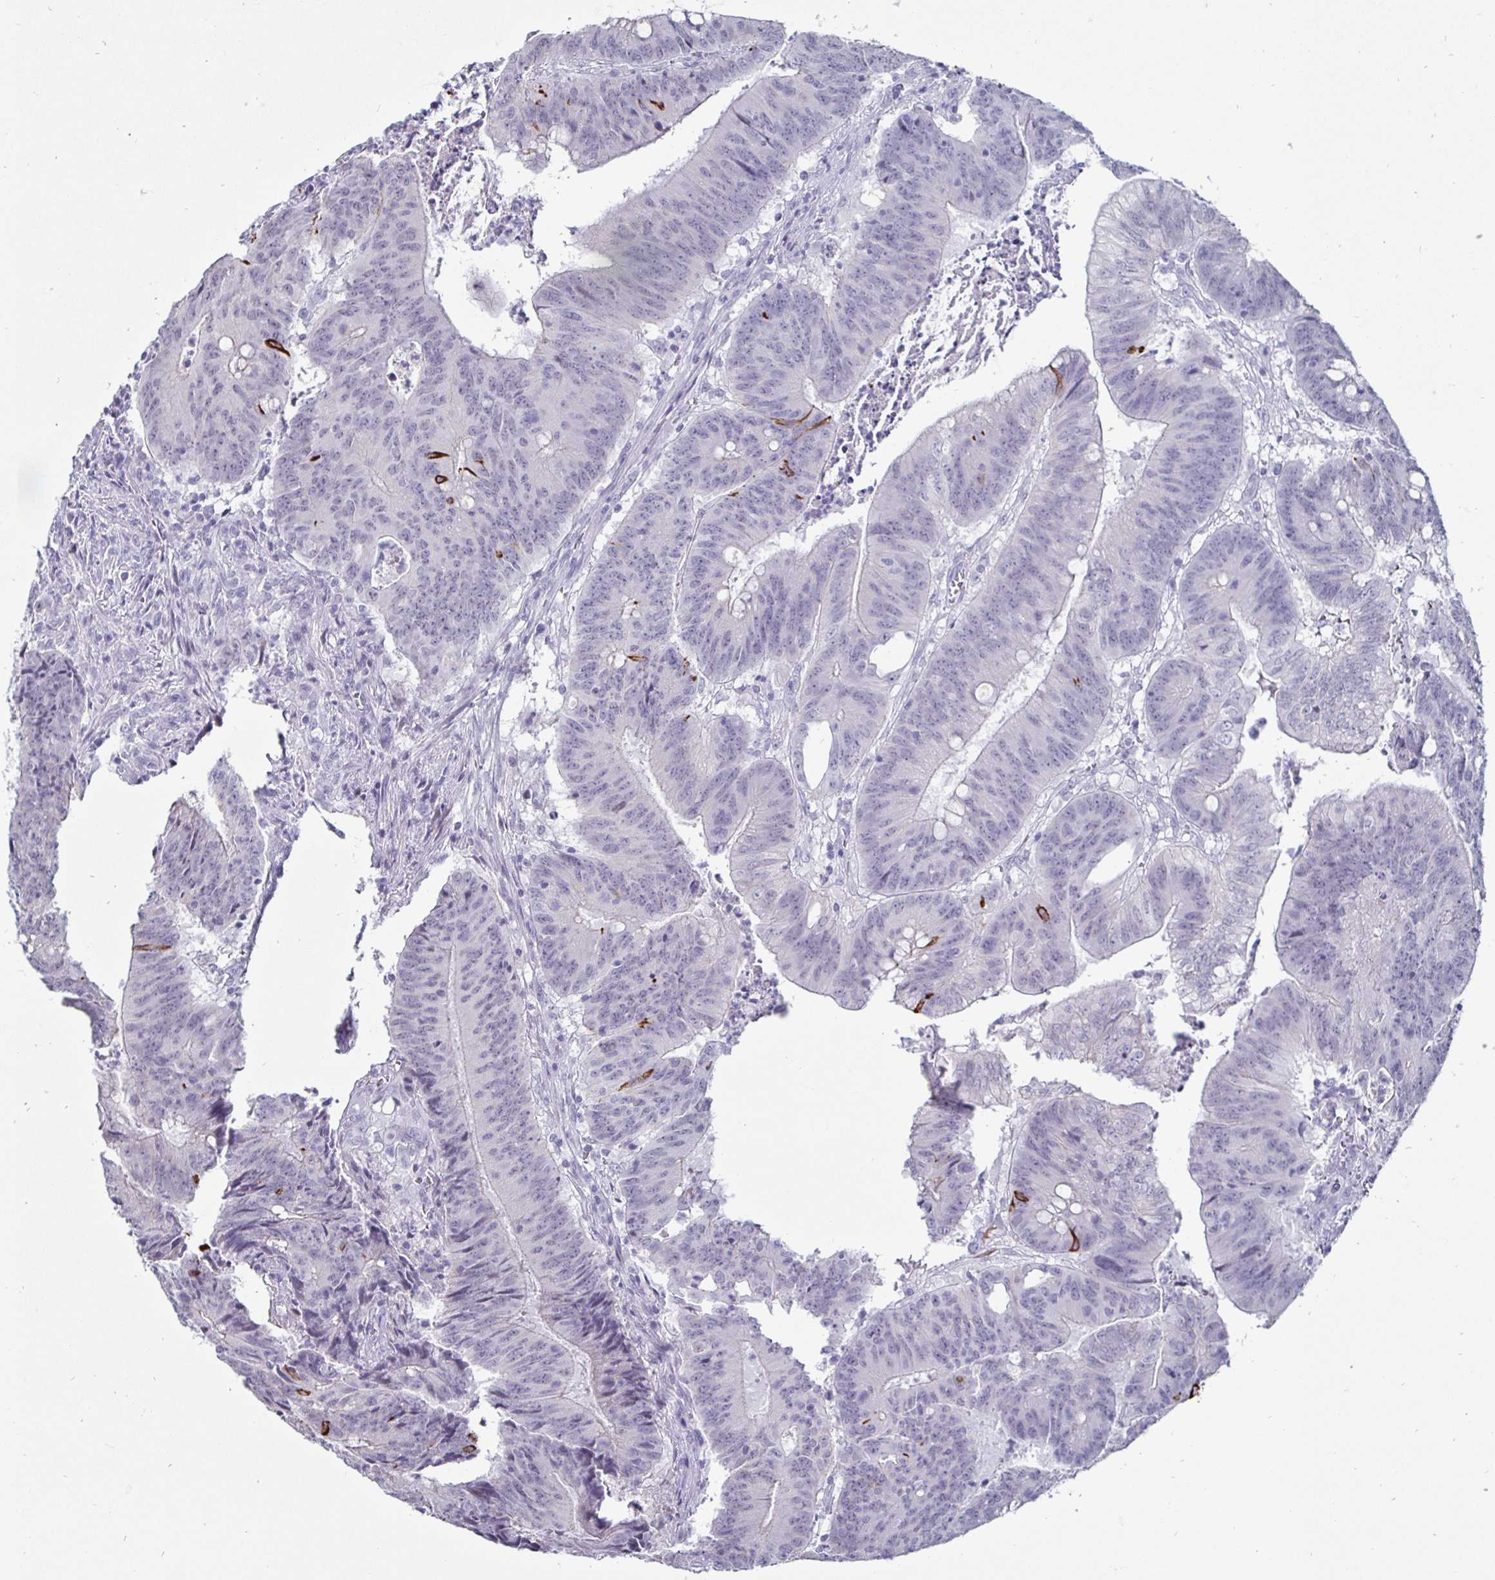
{"staining": {"intensity": "negative", "quantity": "none", "location": "none"}, "tissue": "colorectal cancer", "cell_type": "Tumor cells", "image_type": "cancer", "snomed": [{"axis": "morphology", "description": "Adenocarcinoma, NOS"}, {"axis": "topography", "description": "Colon"}], "caption": "Immunohistochemistry (IHC) of human colorectal adenocarcinoma exhibits no positivity in tumor cells.", "gene": "OOSP2", "patient": {"sex": "female", "age": 87}}